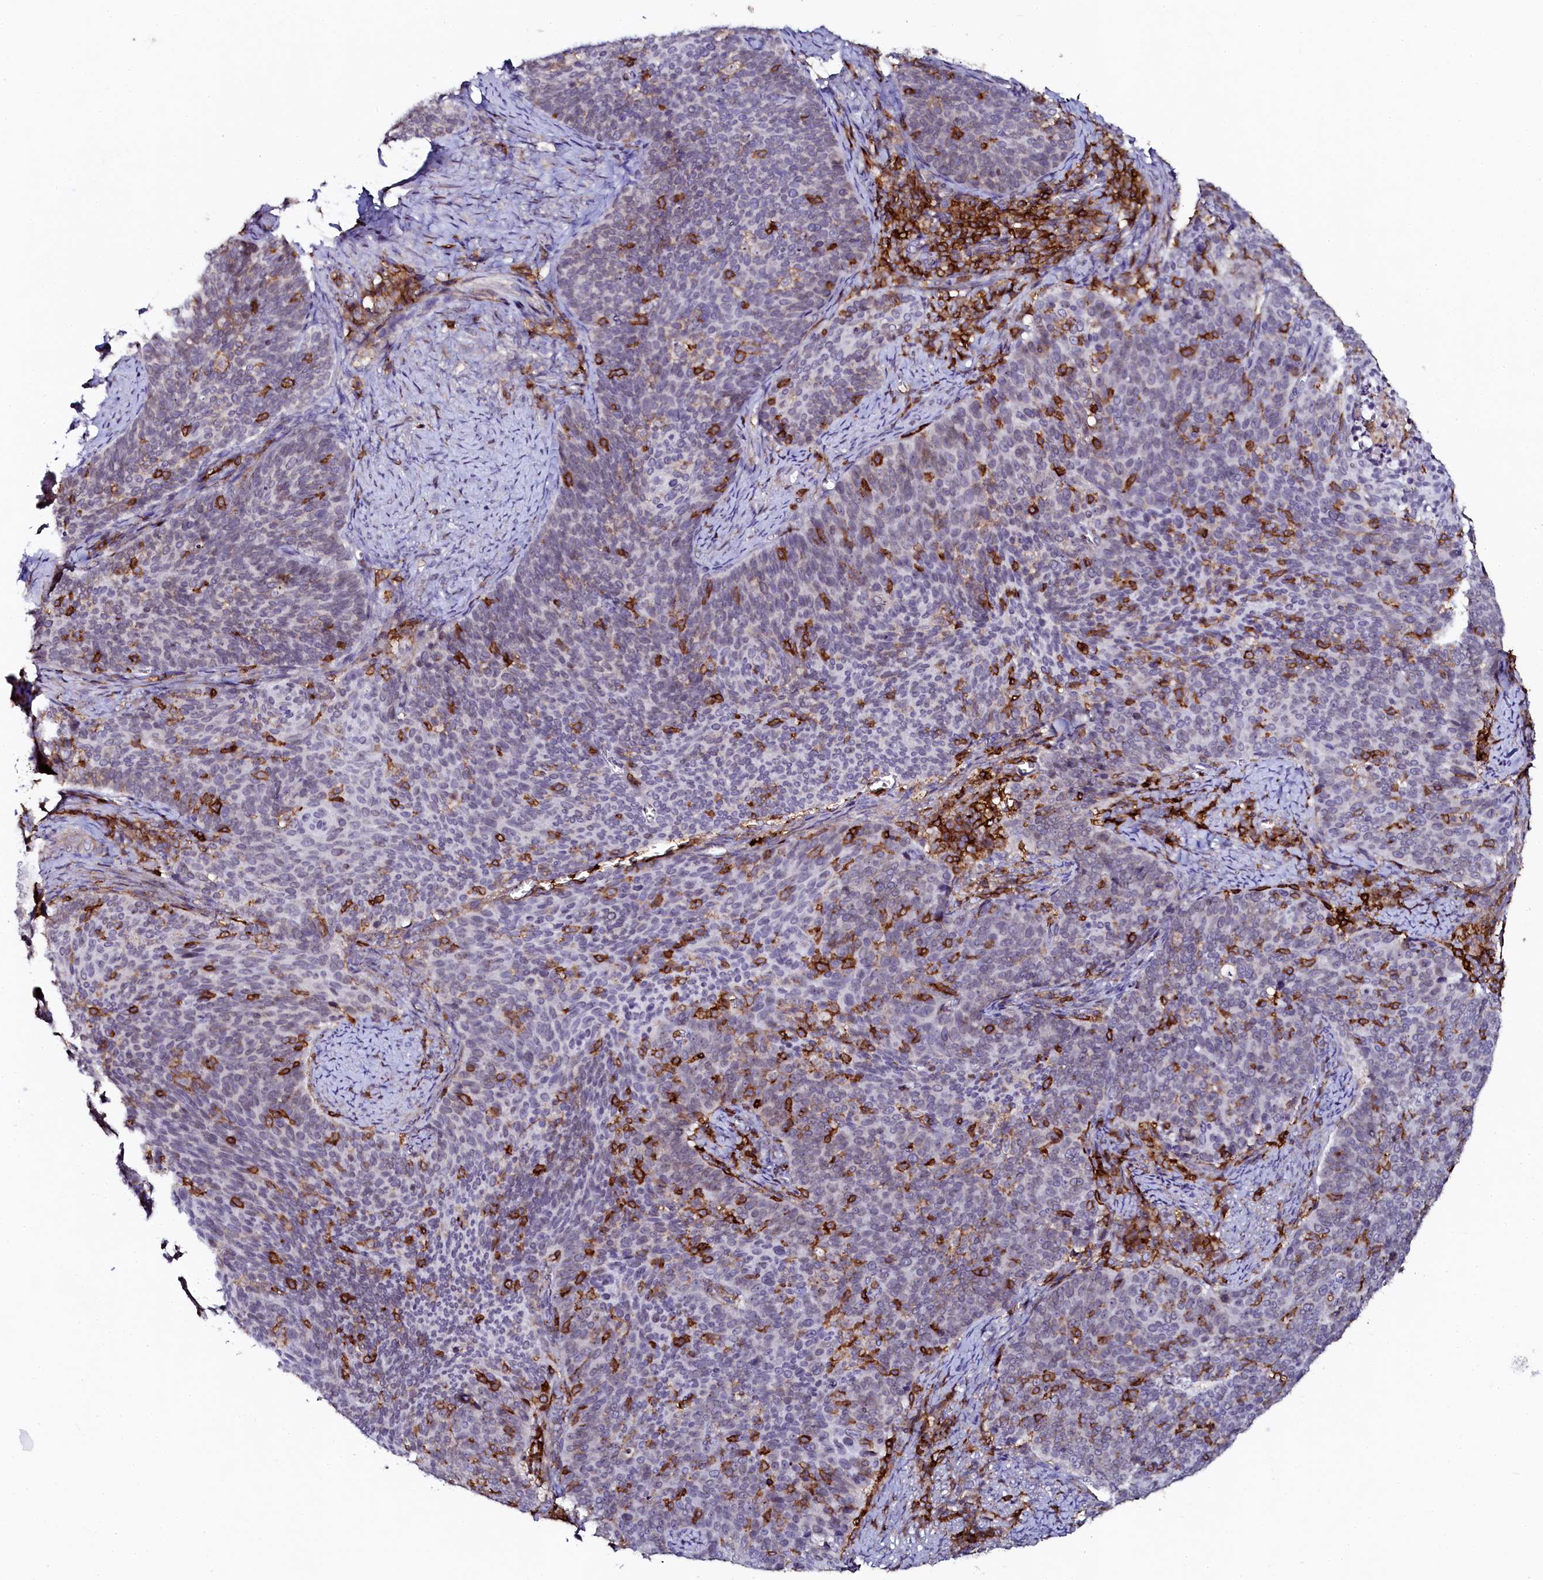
{"staining": {"intensity": "weak", "quantity": "25%-75%", "location": "cytoplasmic/membranous"}, "tissue": "cervical cancer", "cell_type": "Tumor cells", "image_type": "cancer", "snomed": [{"axis": "morphology", "description": "Normal tissue, NOS"}, {"axis": "morphology", "description": "Squamous cell carcinoma, NOS"}, {"axis": "topography", "description": "Cervix"}], "caption": "This histopathology image reveals cervical cancer stained with IHC to label a protein in brown. The cytoplasmic/membranous of tumor cells show weak positivity for the protein. Nuclei are counter-stained blue.", "gene": "AAAS", "patient": {"sex": "female", "age": 39}}